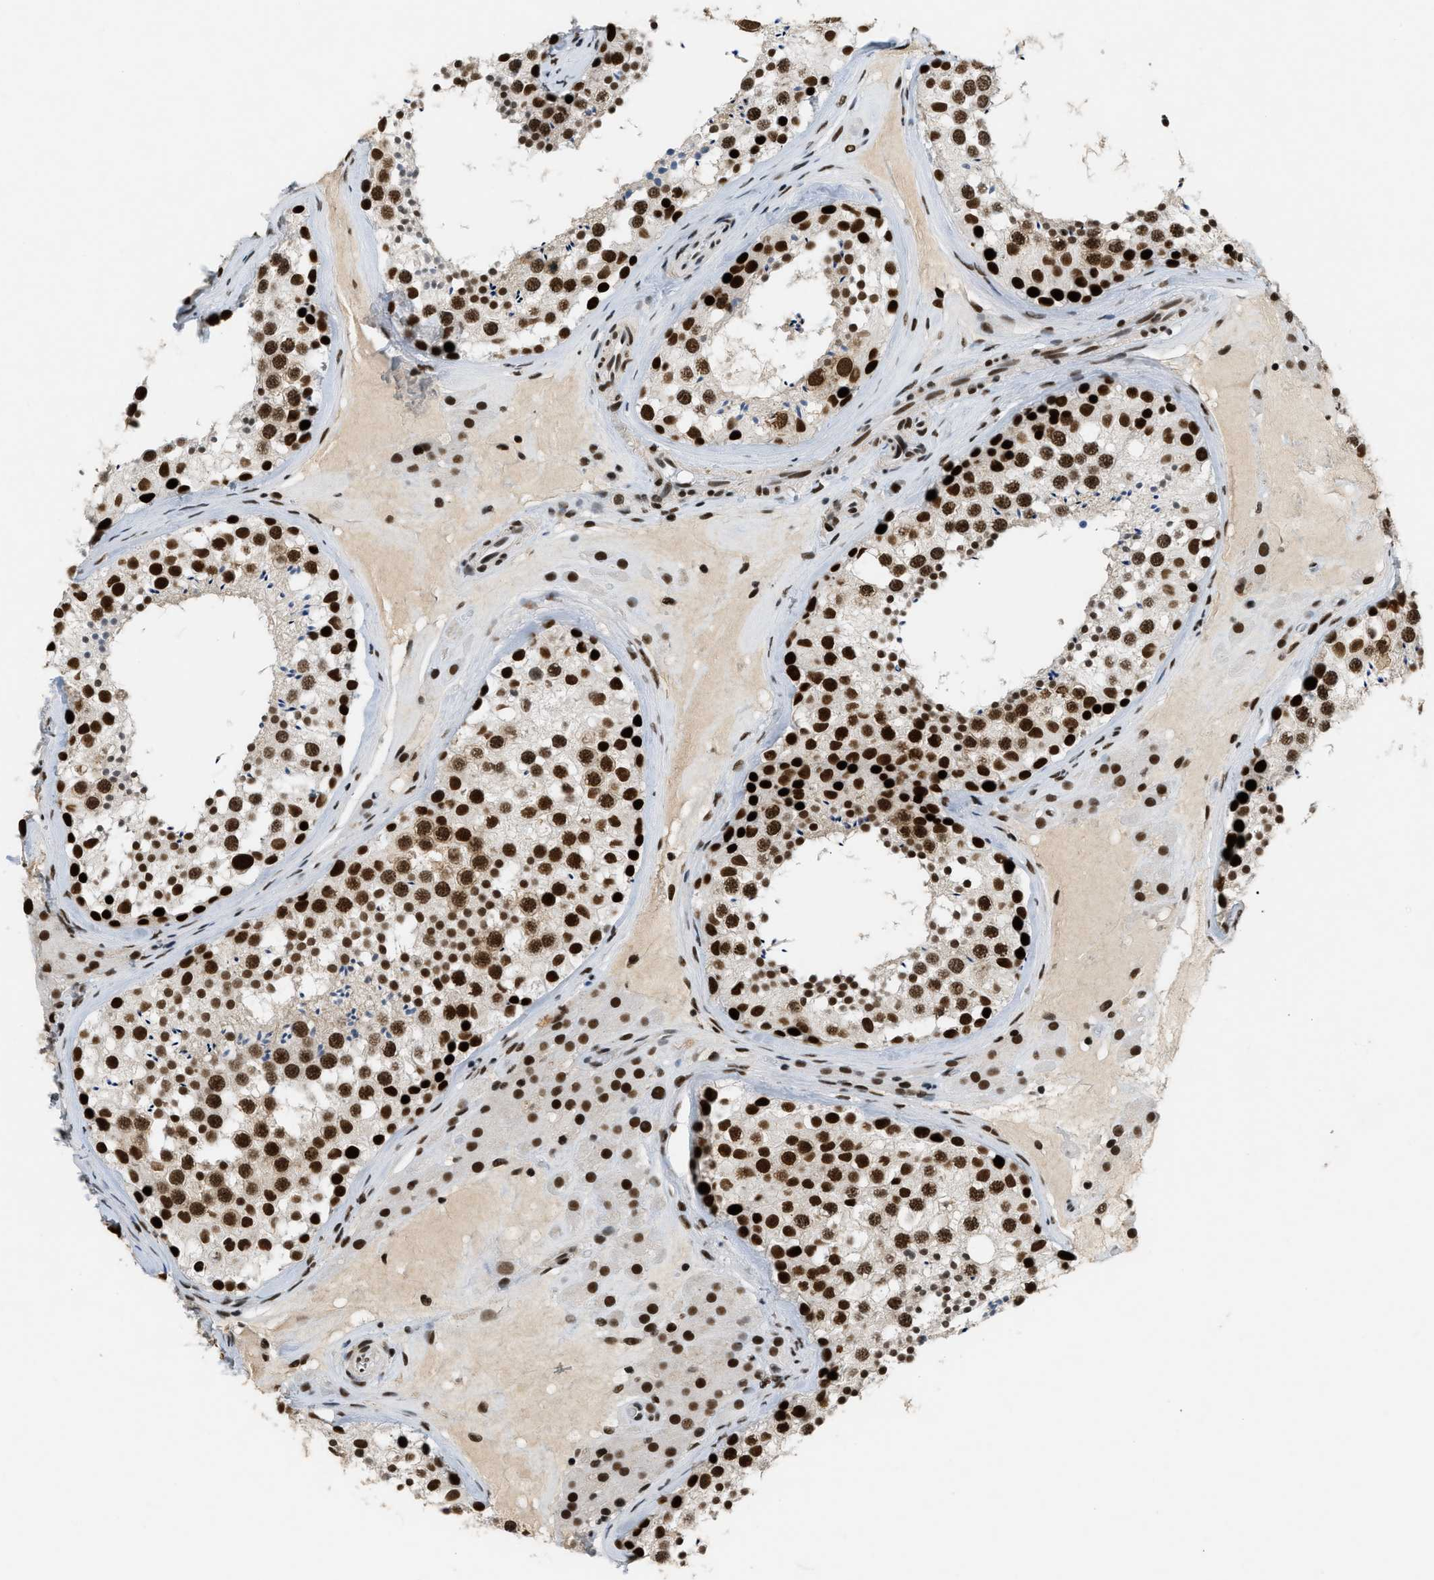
{"staining": {"intensity": "strong", "quantity": ">75%", "location": "nuclear"}, "tissue": "testis", "cell_type": "Cells in seminiferous ducts", "image_type": "normal", "snomed": [{"axis": "morphology", "description": "Normal tissue, NOS"}, {"axis": "topography", "description": "Testis"}], "caption": "Strong nuclear protein expression is appreciated in approximately >75% of cells in seminiferous ducts in testis. (Brightfield microscopy of DAB IHC at high magnification).", "gene": "SMARCB1", "patient": {"sex": "male", "age": 46}}